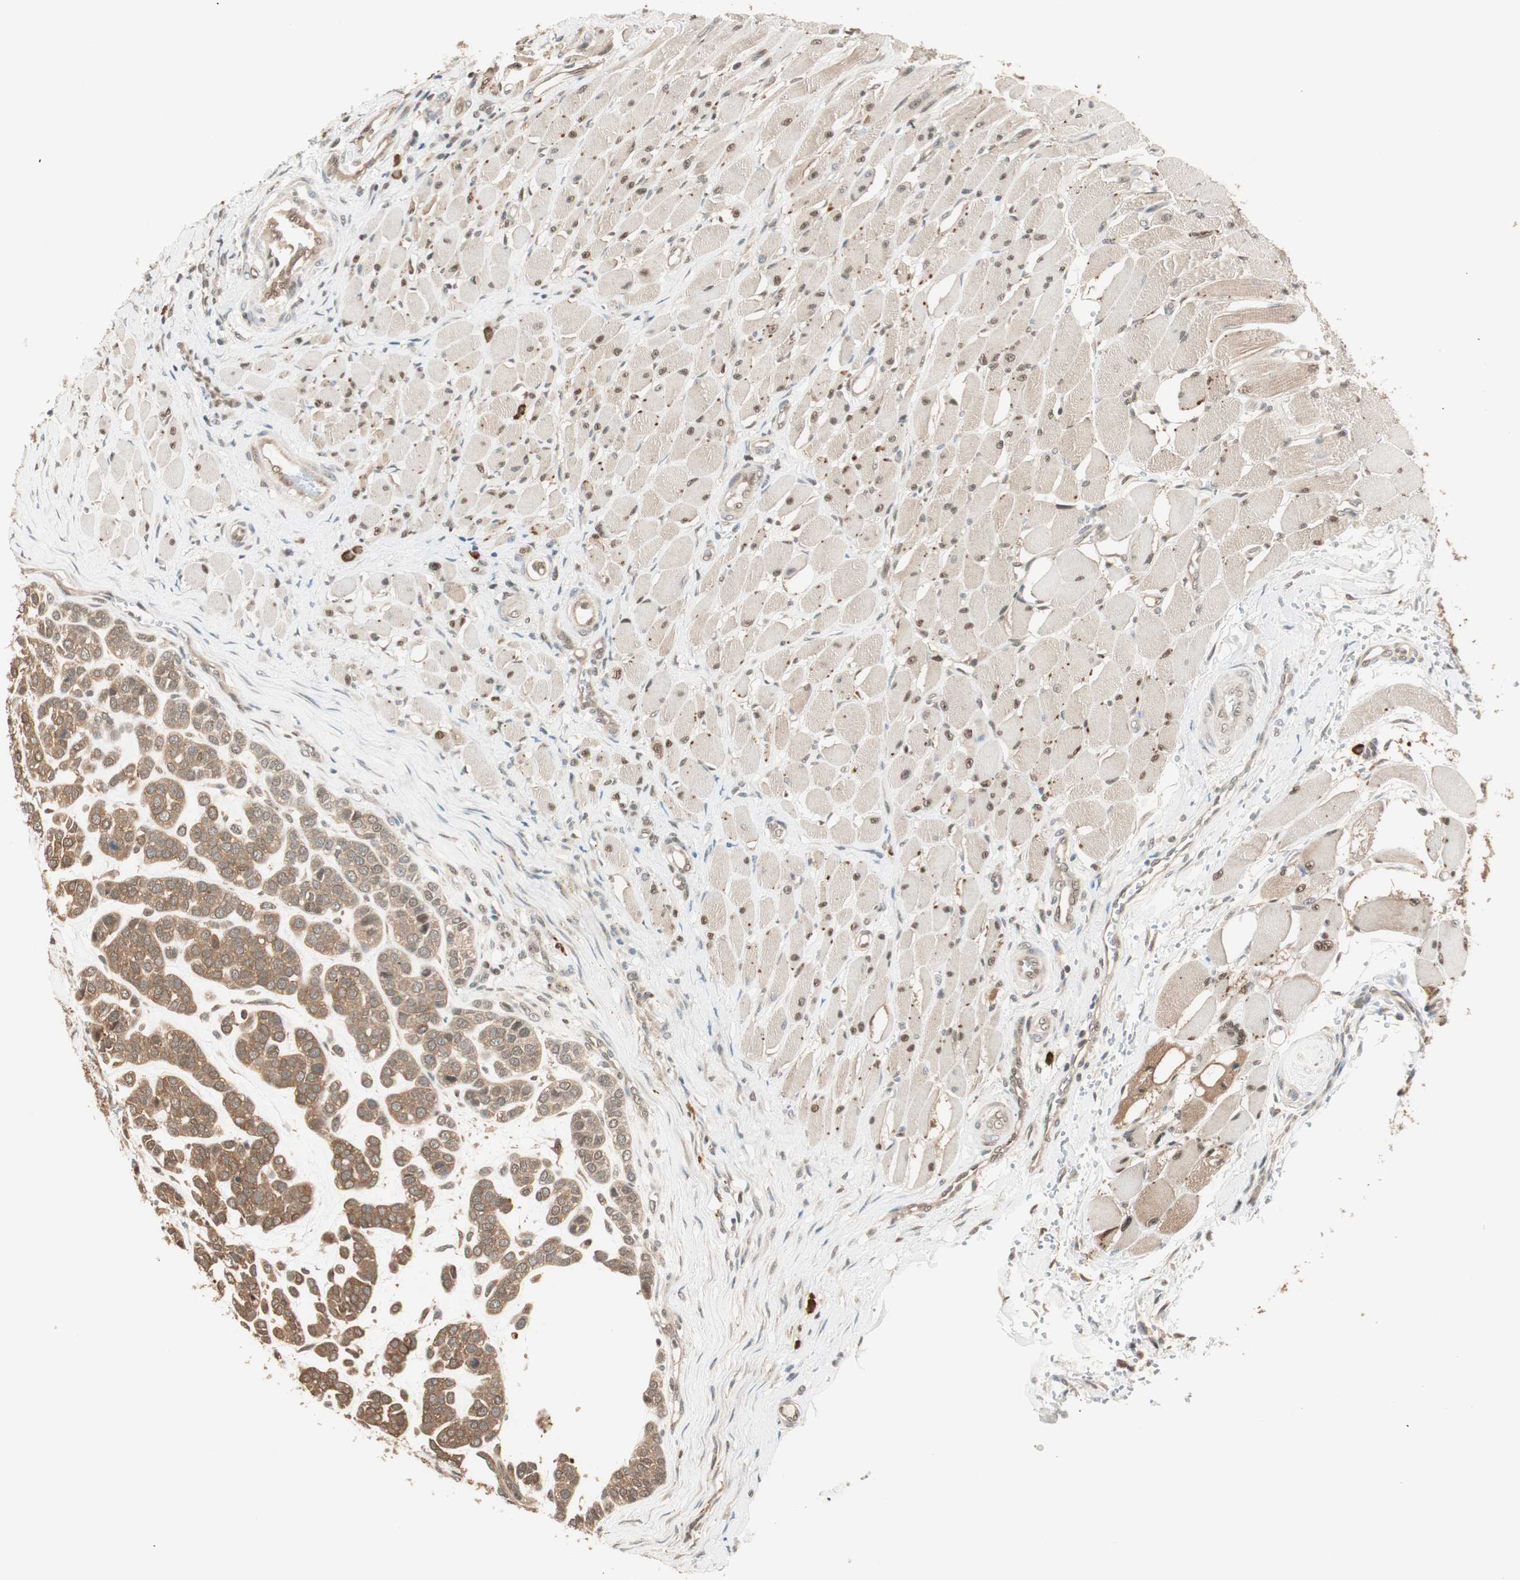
{"staining": {"intensity": "moderate", "quantity": ">75%", "location": "cytoplasmic/membranous"}, "tissue": "head and neck cancer", "cell_type": "Tumor cells", "image_type": "cancer", "snomed": [{"axis": "morphology", "description": "Adenocarcinoma, NOS"}, {"axis": "morphology", "description": "Adenoma, NOS"}, {"axis": "topography", "description": "Head-Neck"}], "caption": "Adenocarcinoma (head and neck) stained with immunohistochemistry (IHC) reveals moderate cytoplasmic/membranous positivity in about >75% of tumor cells. (IHC, brightfield microscopy, high magnification).", "gene": "ZNF443", "patient": {"sex": "female", "age": 55}}